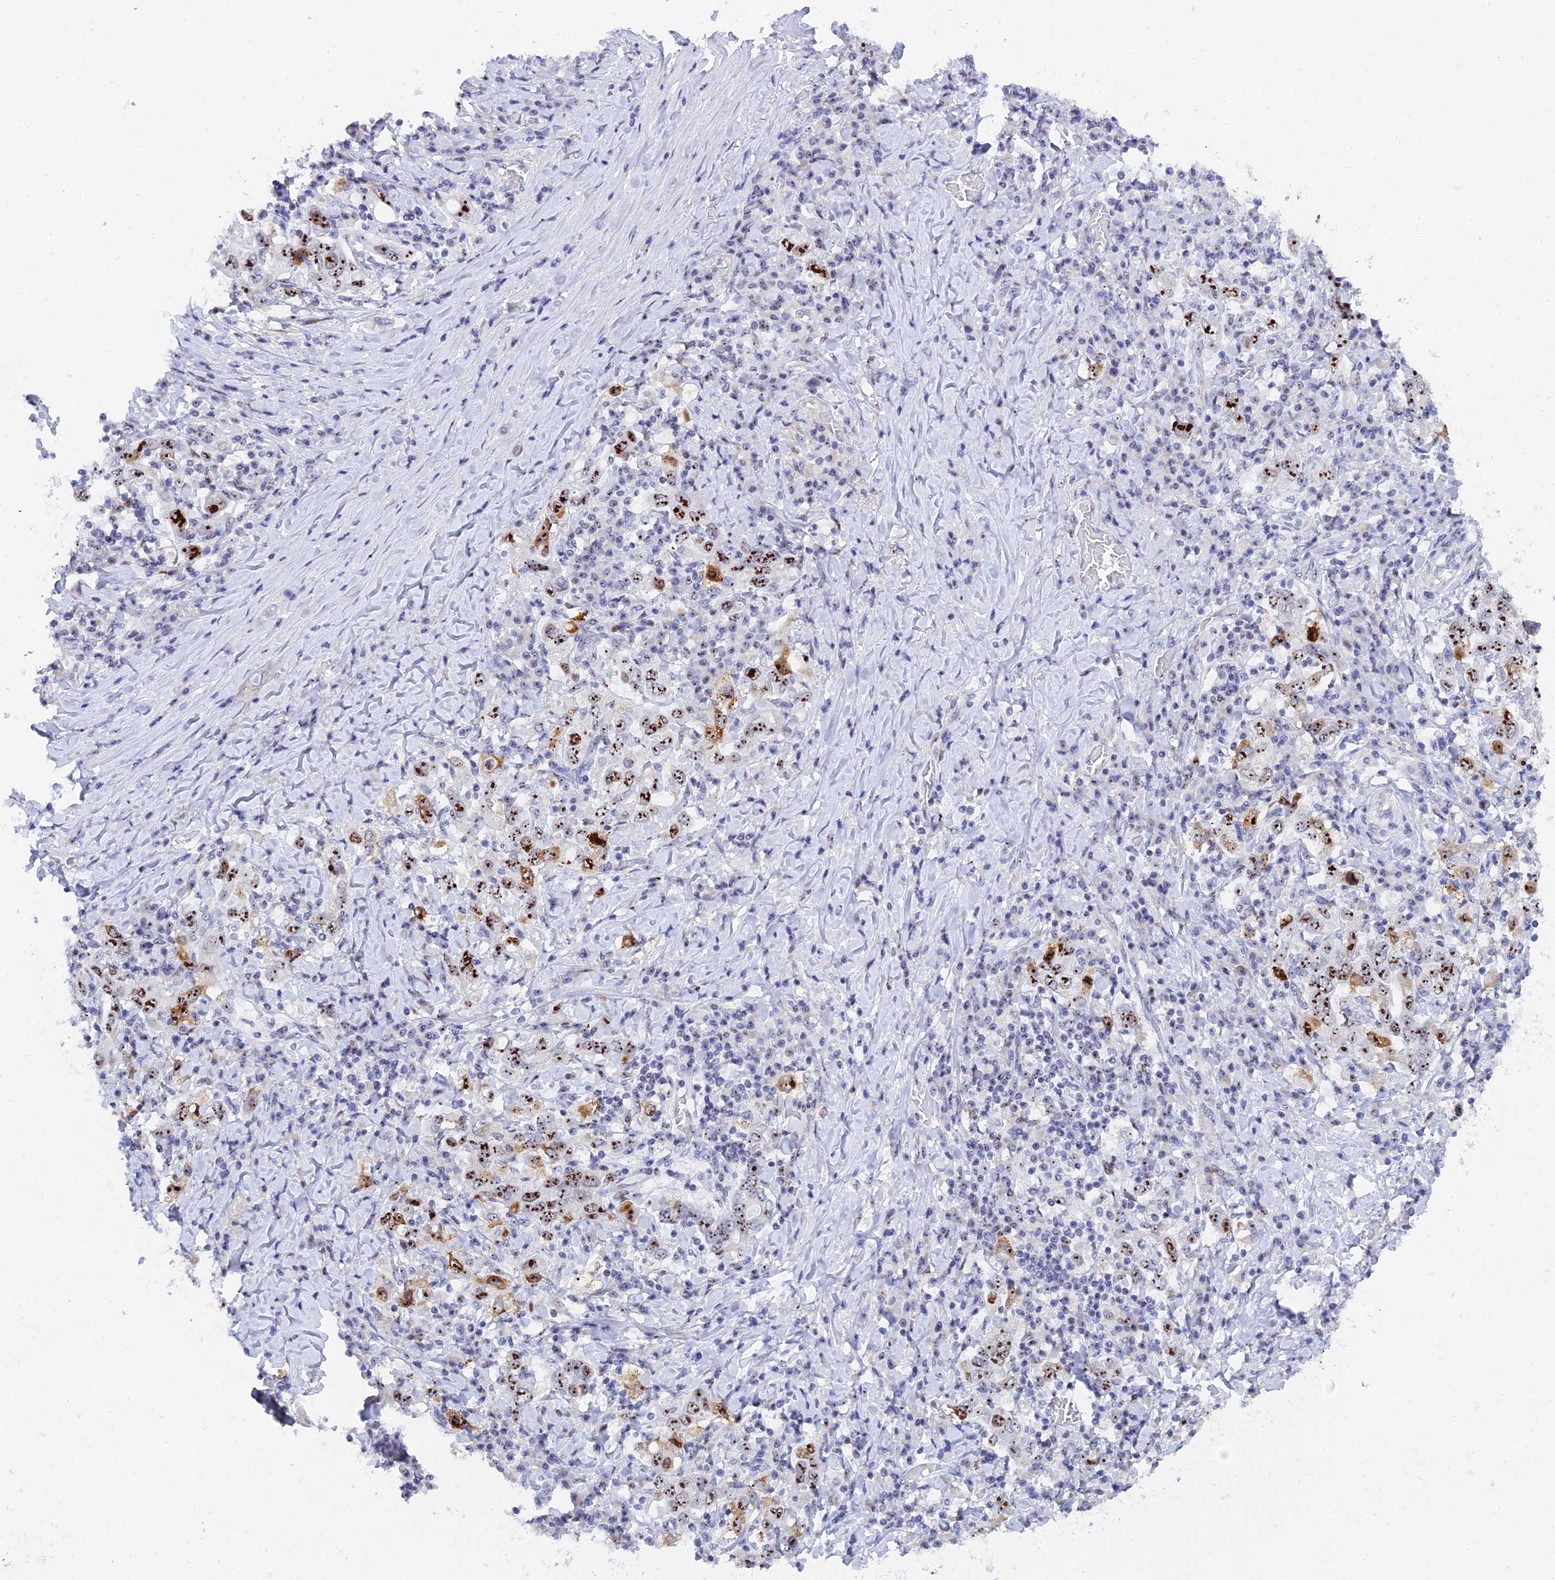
{"staining": {"intensity": "moderate", "quantity": ">75%", "location": "nuclear"}, "tissue": "stomach cancer", "cell_type": "Tumor cells", "image_type": "cancer", "snomed": [{"axis": "morphology", "description": "Adenocarcinoma, NOS"}, {"axis": "topography", "description": "Stomach, upper"}], "caption": "Immunohistochemical staining of human stomach adenocarcinoma exhibits medium levels of moderate nuclear positivity in about >75% of tumor cells.", "gene": "RSL1D1", "patient": {"sex": "male", "age": 62}}